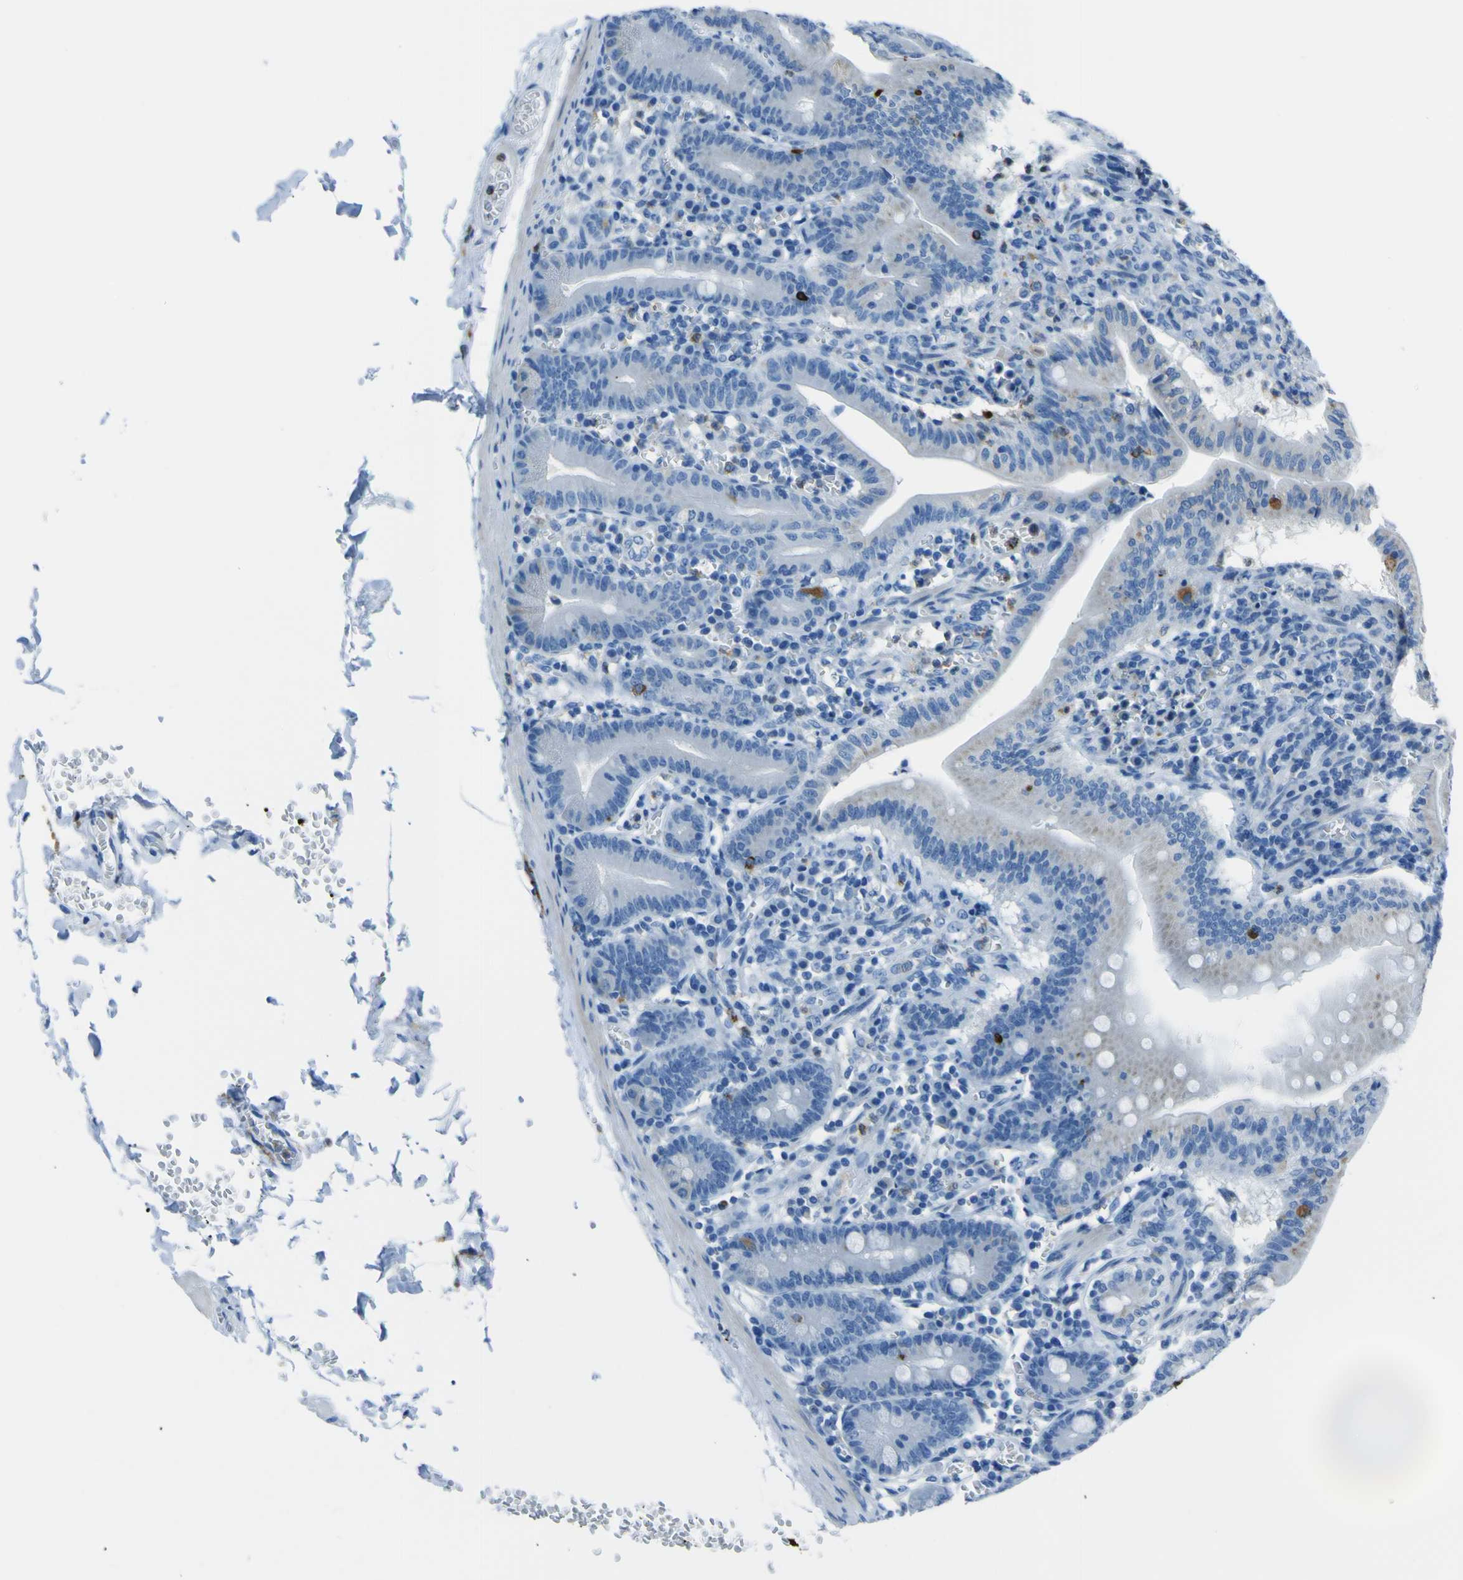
{"staining": {"intensity": "weak", "quantity": "<25%", "location": "cytoplasmic/membranous"}, "tissue": "small intestine", "cell_type": "Glandular cells", "image_type": "normal", "snomed": [{"axis": "morphology", "description": "Normal tissue, NOS"}, {"axis": "topography", "description": "Small intestine"}], "caption": "Human small intestine stained for a protein using immunohistochemistry (IHC) shows no staining in glandular cells.", "gene": "ACSL1", "patient": {"sex": "male", "age": 71}}